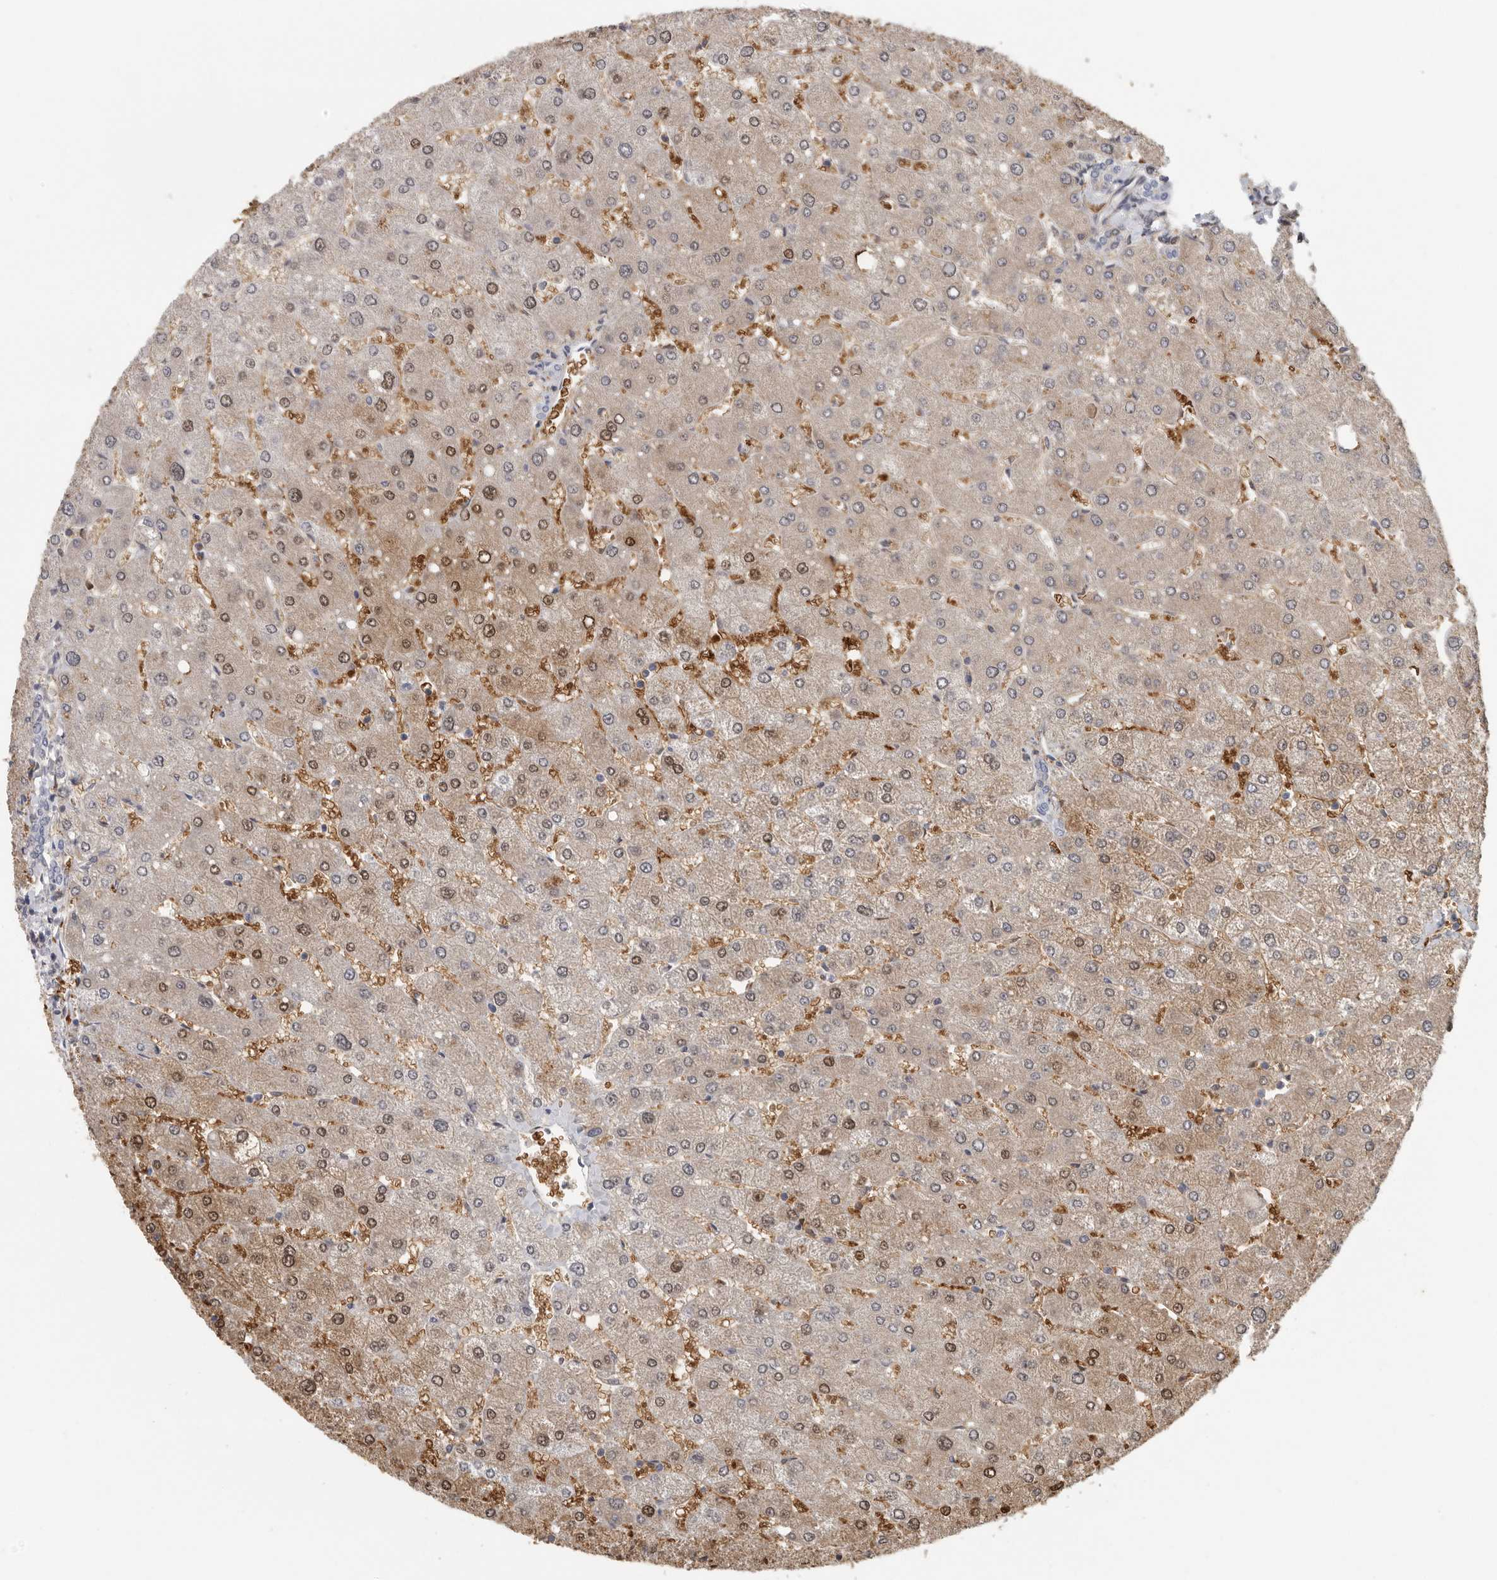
{"staining": {"intensity": "negative", "quantity": "none", "location": "none"}, "tissue": "liver", "cell_type": "Cholangiocytes", "image_type": "normal", "snomed": [{"axis": "morphology", "description": "Normal tissue, NOS"}, {"axis": "topography", "description": "Liver"}], "caption": "Micrograph shows no protein staining in cholangiocytes of normal liver.", "gene": "DNAJC11", "patient": {"sex": "male", "age": 55}}